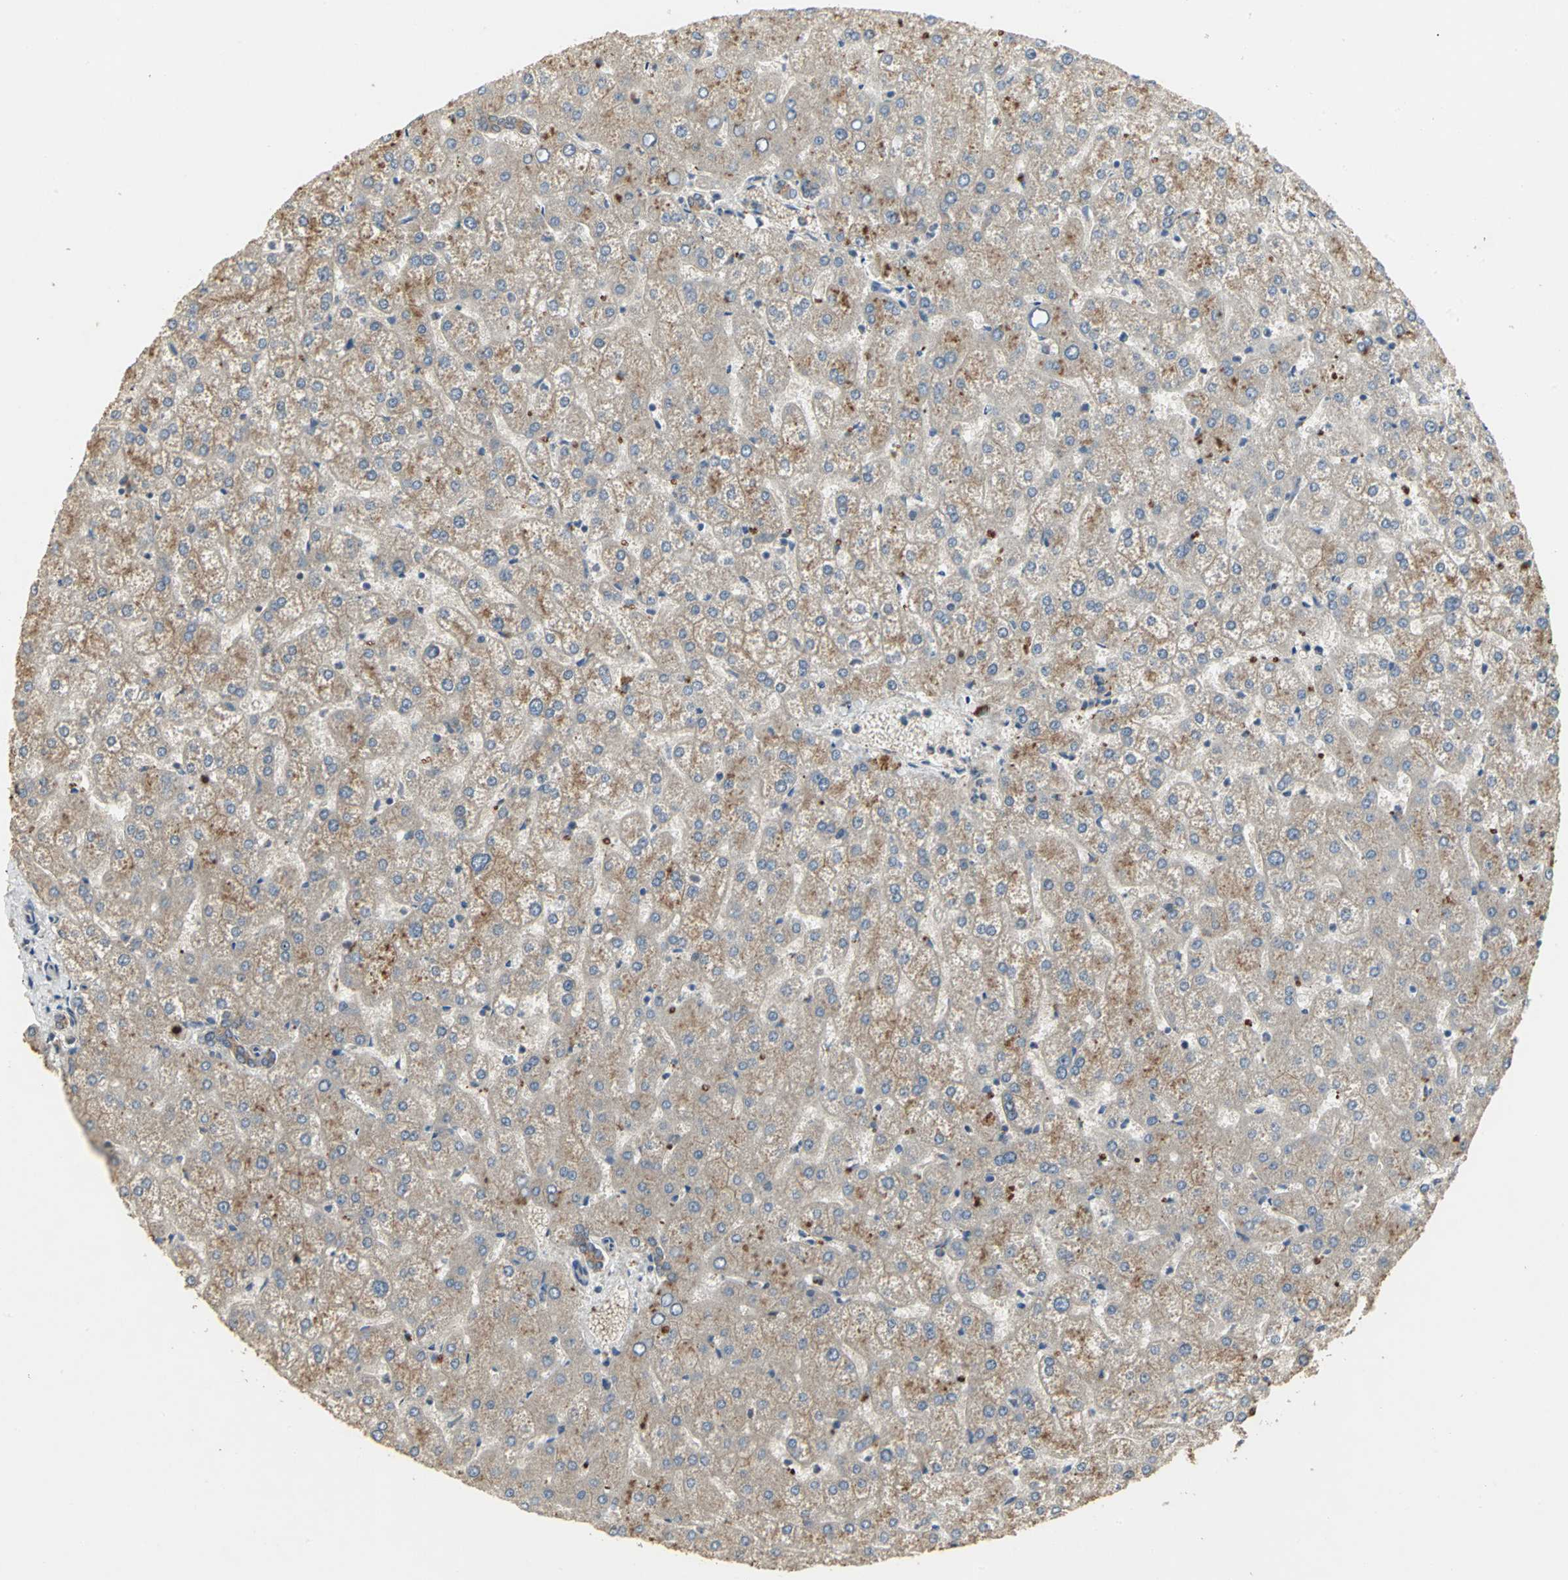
{"staining": {"intensity": "moderate", "quantity": ">75%", "location": "cytoplasmic/membranous"}, "tissue": "liver", "cell_type": "Cholangiocytes", "image_type": "normal", "snomed": [{"axis": "morphology", "description": "Normal tissue, NOS"}, {"axis": "topography", "description": "Liver"}], "caption": "Immunohistochemical staining of unremarkable liver reveals moderate cytoplasmic/membranous protein expression in approximately >75% of cholangiocytes.", "gene": "MET", "patient": {"sex": "female", "age": 32}}